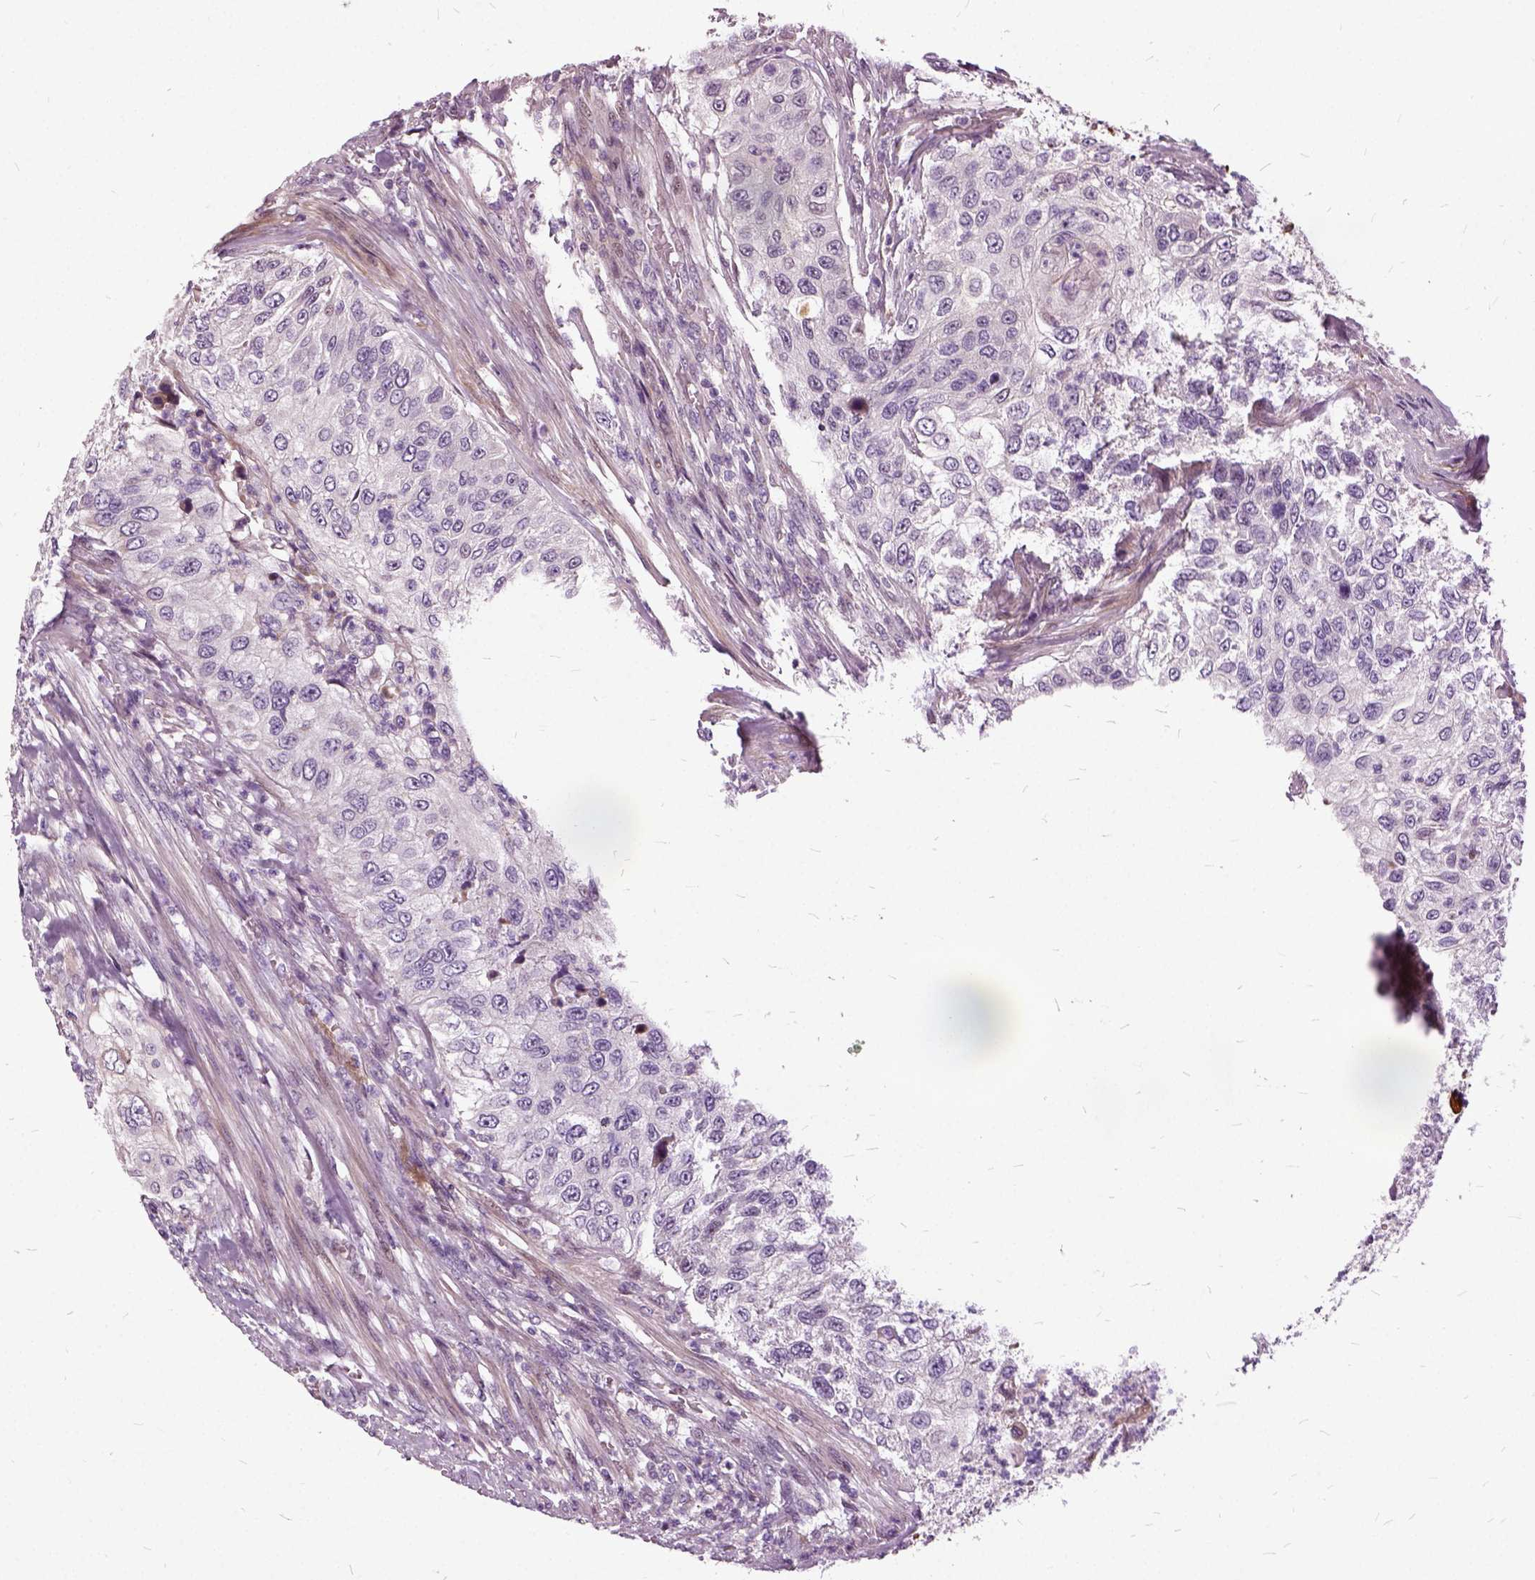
{"staining": {"intensity": "negative", "quantity": "none", "location": "none"}, "tissue": "urothelial cancer", "cell_type": "Tumor cells", "image_type": "cancer", "snomed": [{"axis": "morphology", "description": "Urothelial carcinoma, High grade"}, {"axis": "topography", "description": "Urinary bladder"}], "caption": "A histopathology image of human urothelial carcinoma (high-grade) is negative for staining in tumor cells.", "gene": "ILRUN", "patient": {"sex": "female", "age": 60}}